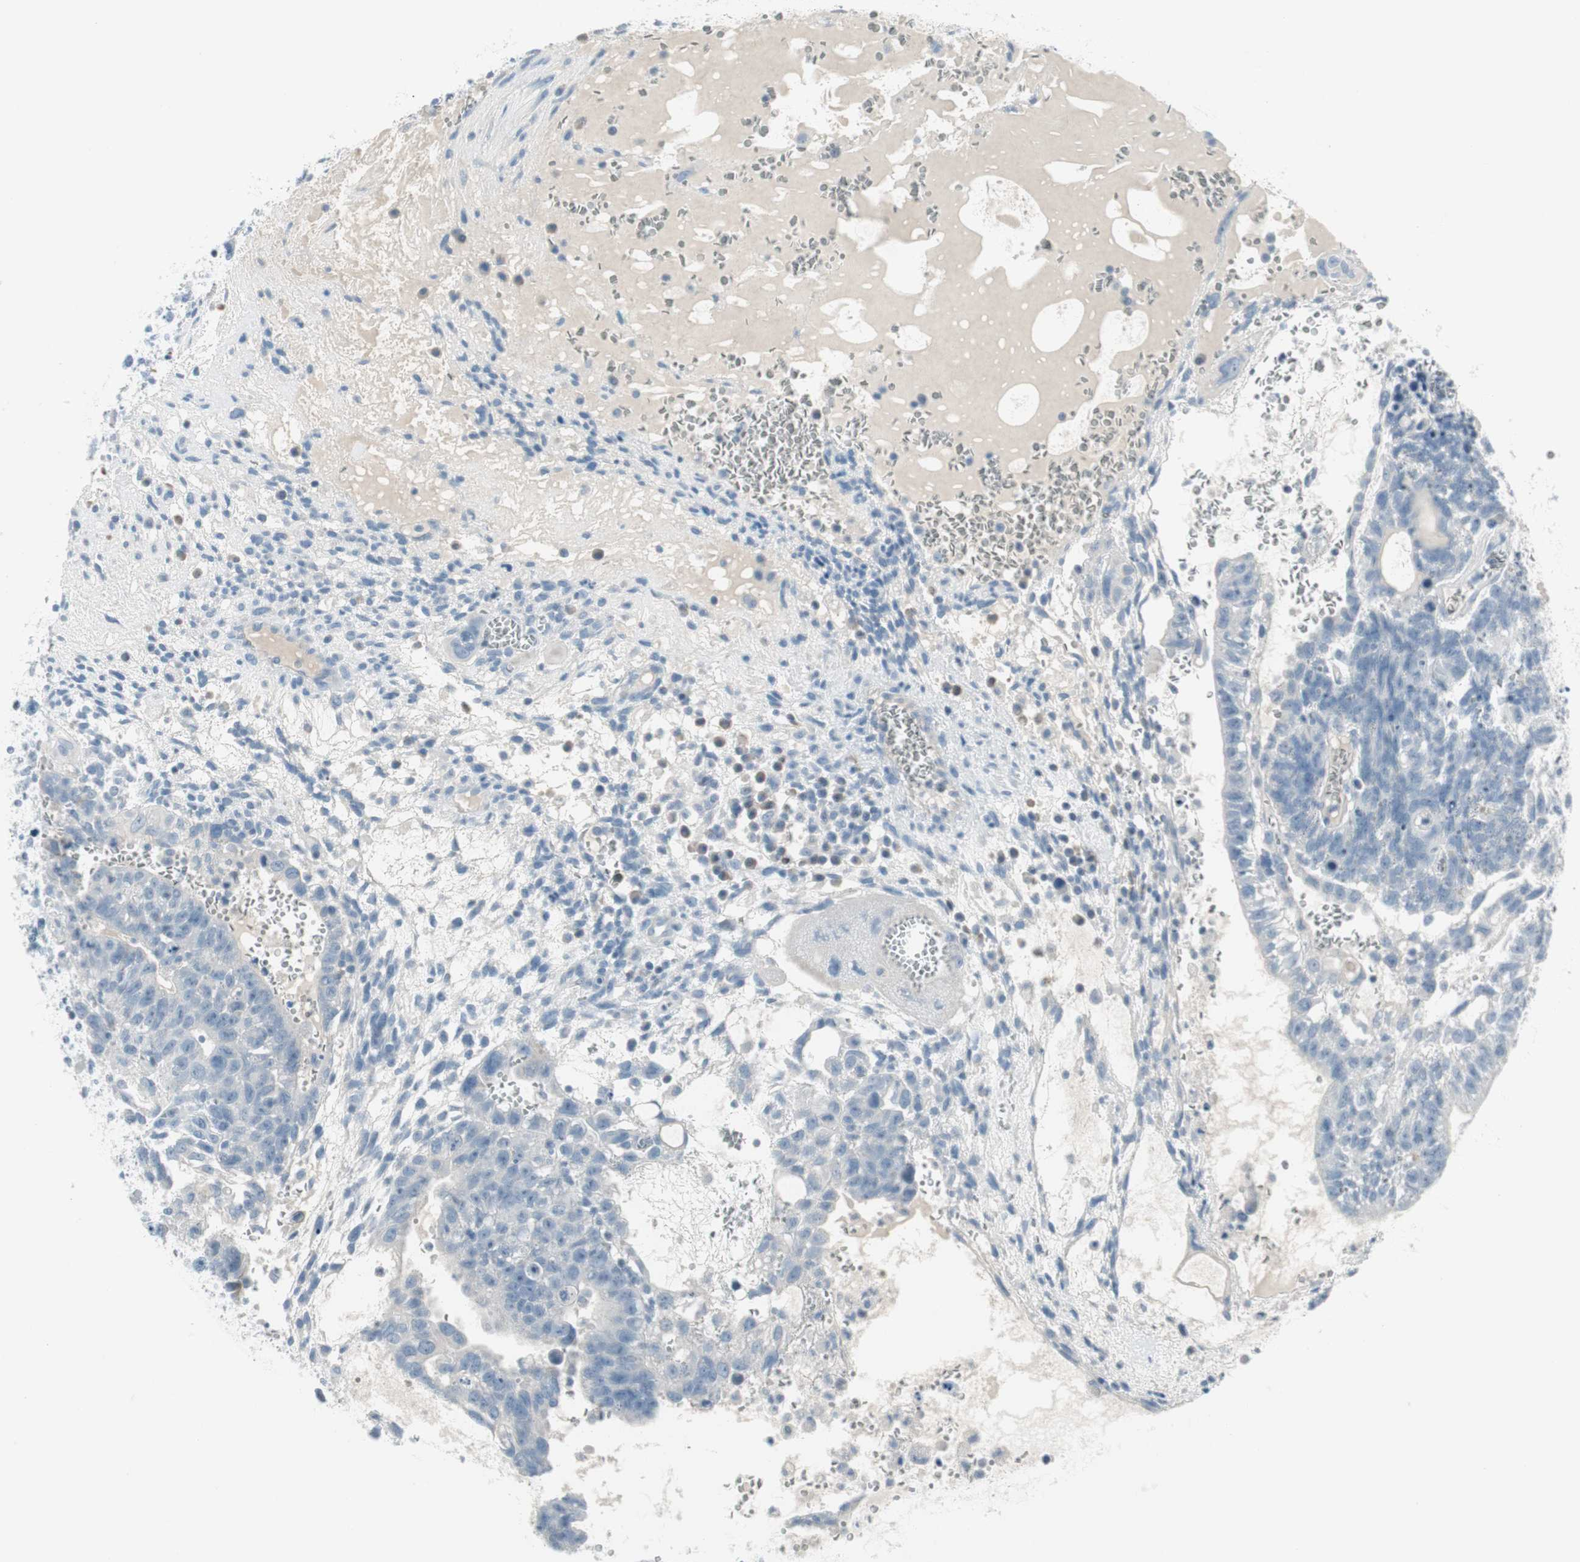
{"staining": {"intensity": "negative", "quantity": "none", "location": "none"}, "tissue": "testis cancer", "cell_type": "Tumor cells", "image_type": "cancer", "snomed": [{"axis": "morphology", "description": "Seminoma, NOS"}, {"axis": "morphology", "description": "Carcinoma, Embryonal, NOS"}, {"axis": "topography", "description": "Testis"}], "caption": "Immunohistochemistry (IHC) of human seminoma (testis) displays no positivity in tumor cells. (Brightfield microscopy of DAB (3,3'-diaminobenzidine) immunohistochemistry (IHC) at high magnification).", "gene": "AGR2", "patient": {"sex": "male", "age": 52}}